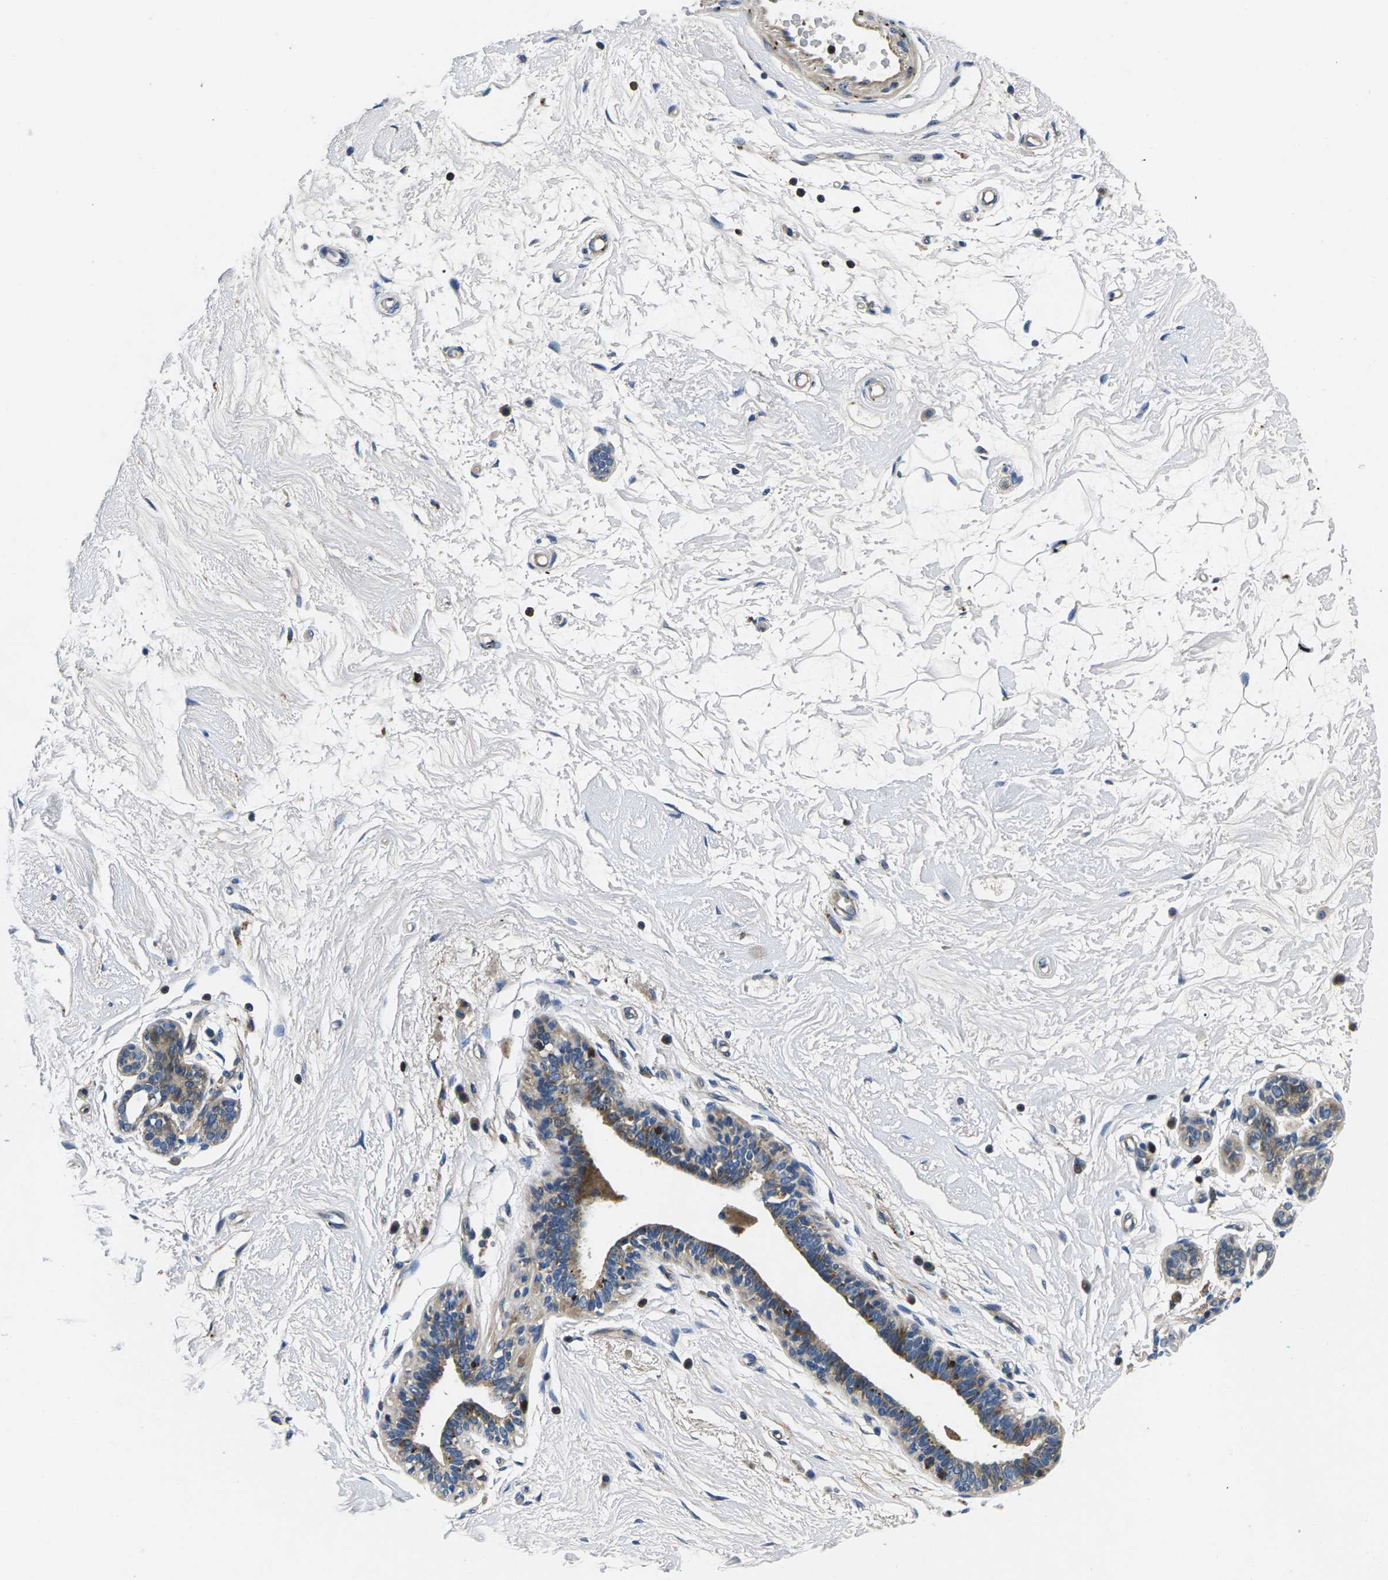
{"staining": {"intensity": "negative", "quantity": "none", "location": "none"}, "tissue": "breast", "cell_type": "Adipocytes", "image_type": "normal", "snomed": [{"axis": "morphology", "description": "Normal tissue, NOS"}, {"axis": "morphology", "description": "Lobular carcinoma"}, {"axis": "topography", "description": "Breast"}], "caption": "Photomicrograph shows no significant protein staining in adipocytes of normal breast.", "gene": "PLCE1", "patient": {"sex": "female", "age": 59}}